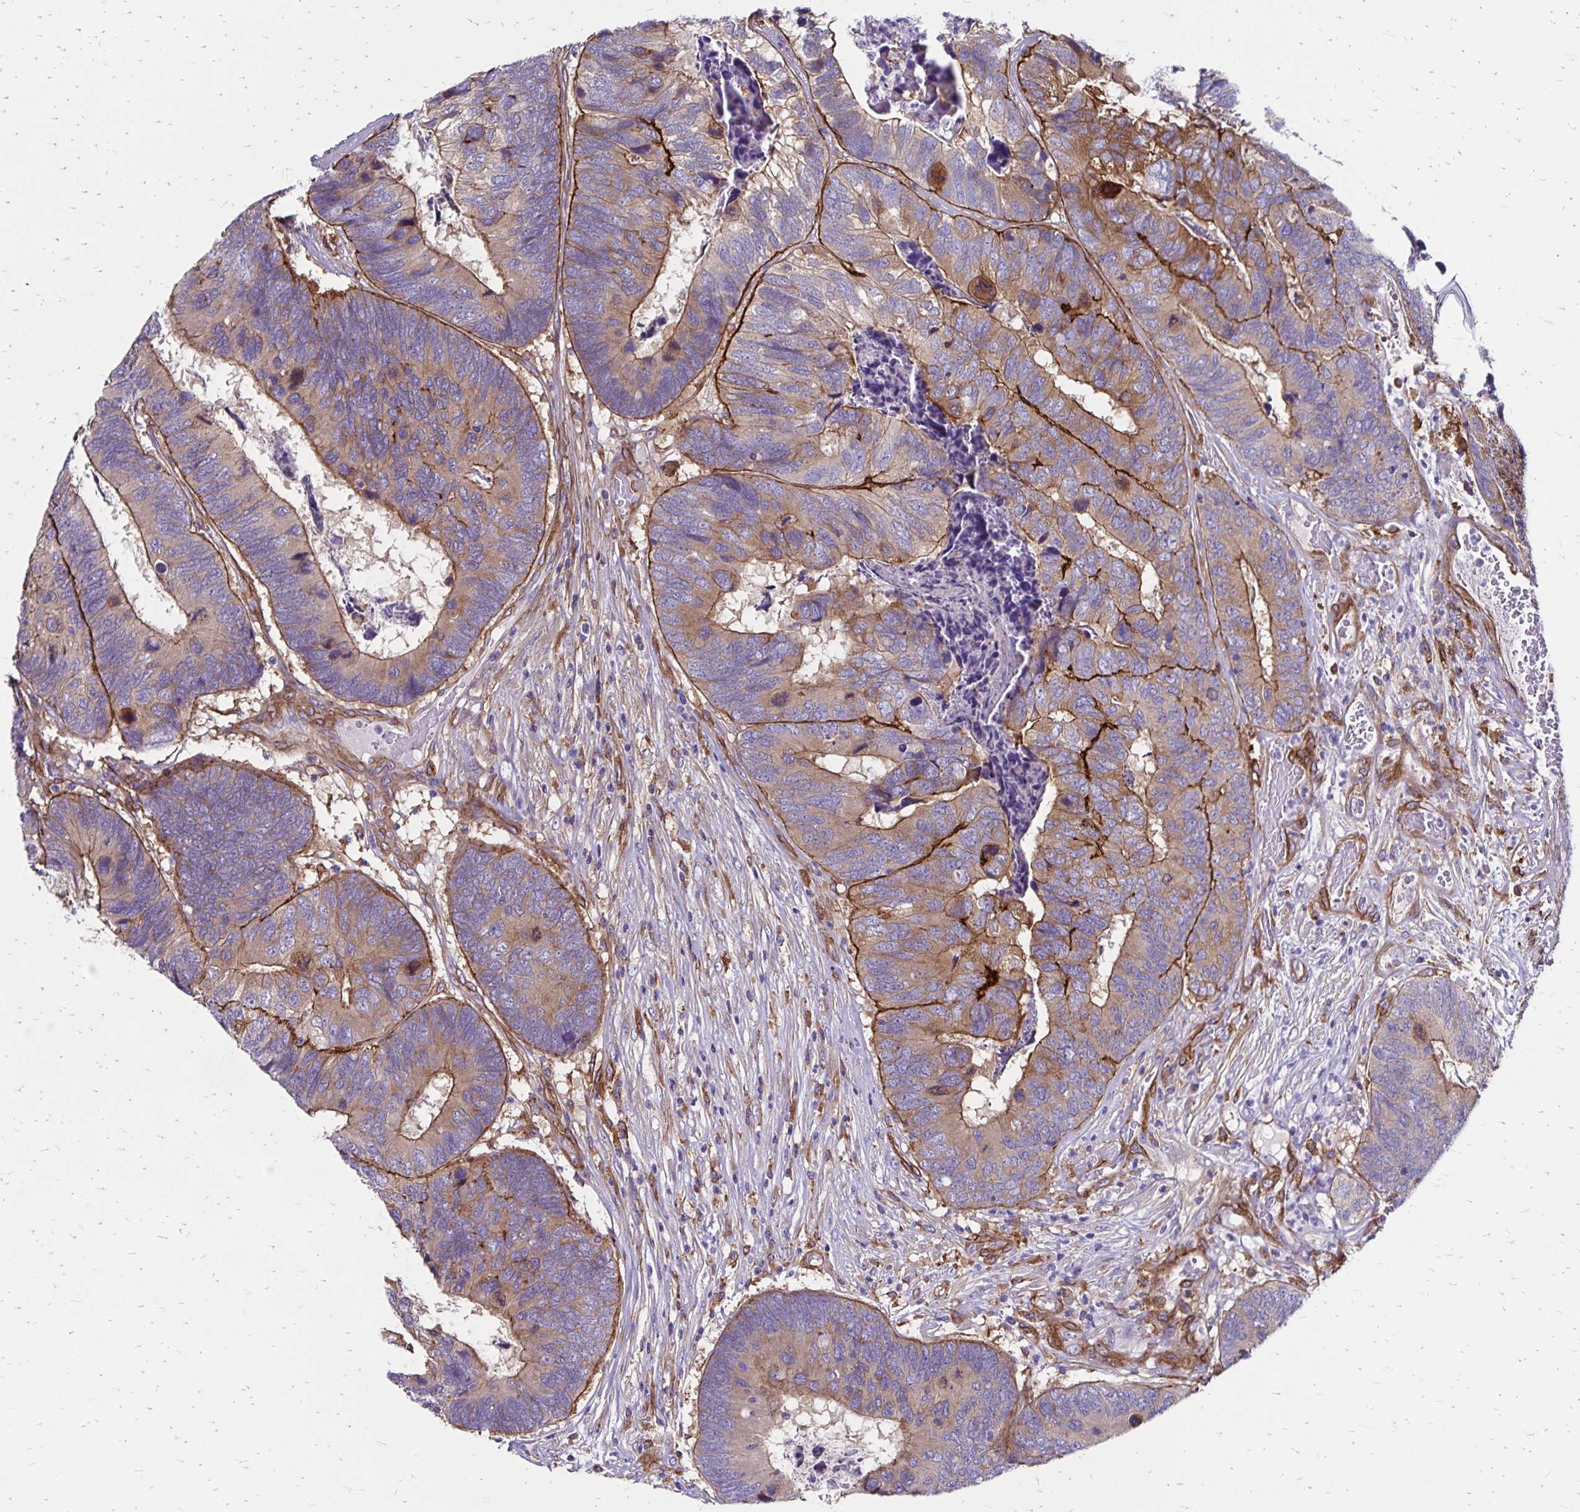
{"staining": {"intensity": "weak", "quantity": "25%-75%", "location": "cytoplasmic/membranous"}, "tissue": "colorectal cancer", "cell_type": "Tumor cells", "image_type": "cancer", "snomed": [{"axis": "morphology", "description": "Adenocarcinoma, NOS"}, {"axis": "topography", "description": "Colon"}], "caption": "Colorectal adenocarcinoma was stained to show a protein in brown. There is low levels of weak cytoplasmic/membranous expression in approximately 25%-75% of tumor cells.", "gene": "TNS3", "patient": {"sex": "female", "age": 67}}